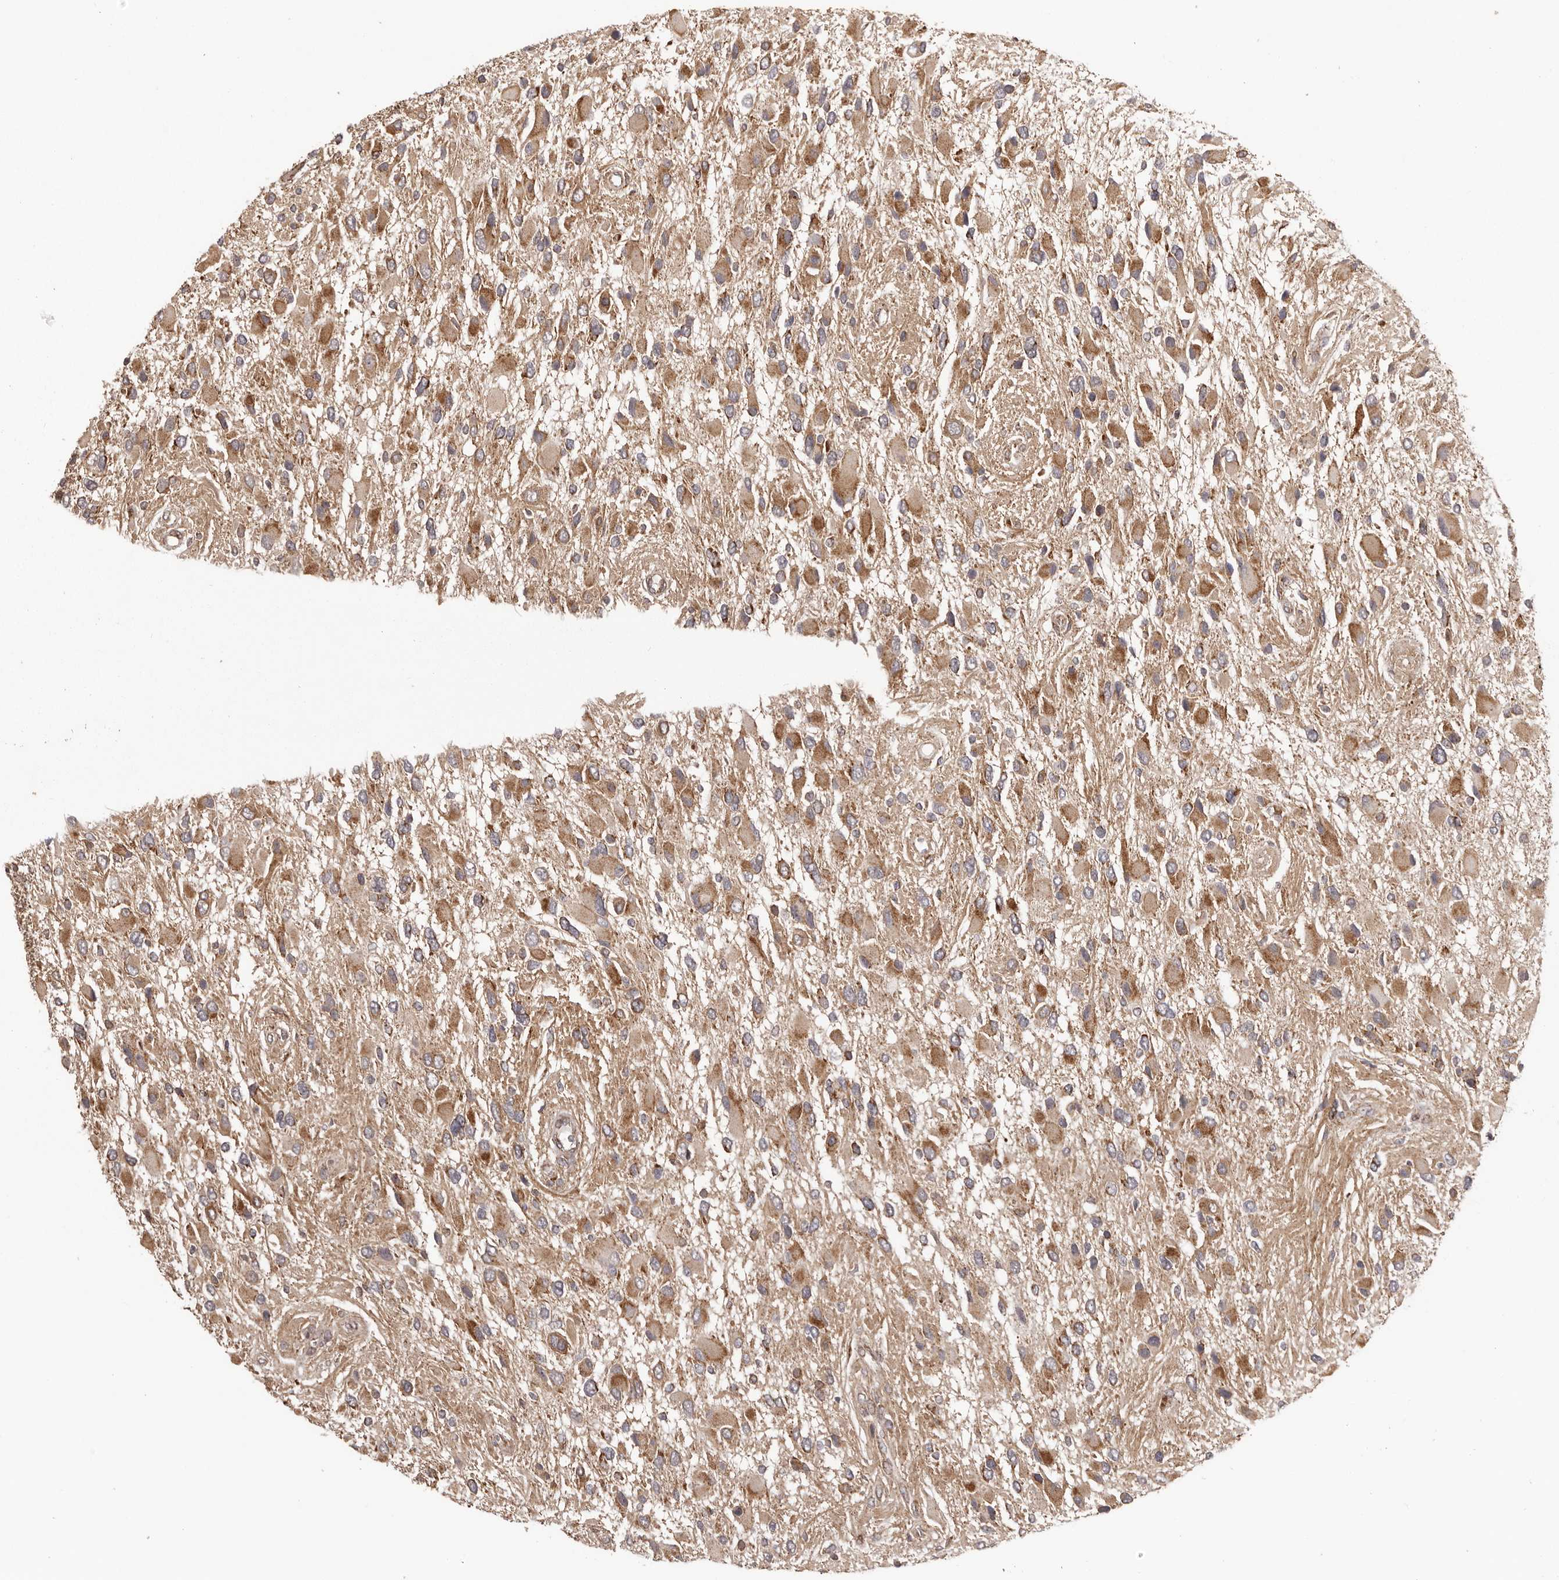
{"staining": {"intensity": "moderate", "quantity": ">75%", "location": "cytoplasmic/membranous"}, "tissue": "glioma", "cell_type": "Tumor cells", "image_type": "cancer", "snomed": [{"axis": "morphology", "description": "Glioma, malignant, High grade"}, {"axis": "topography", "description": "Brain"}], "caption": "Glioma stained with DAB IHC displays medium levels of moderate cytoplasmic/membranous expression in about >75% of tumor cells. The protein is shown in brown color, while the nuclei are stained blue.", "gene": "CHRM2", "patient": {"sex": "male", "age": 53}}